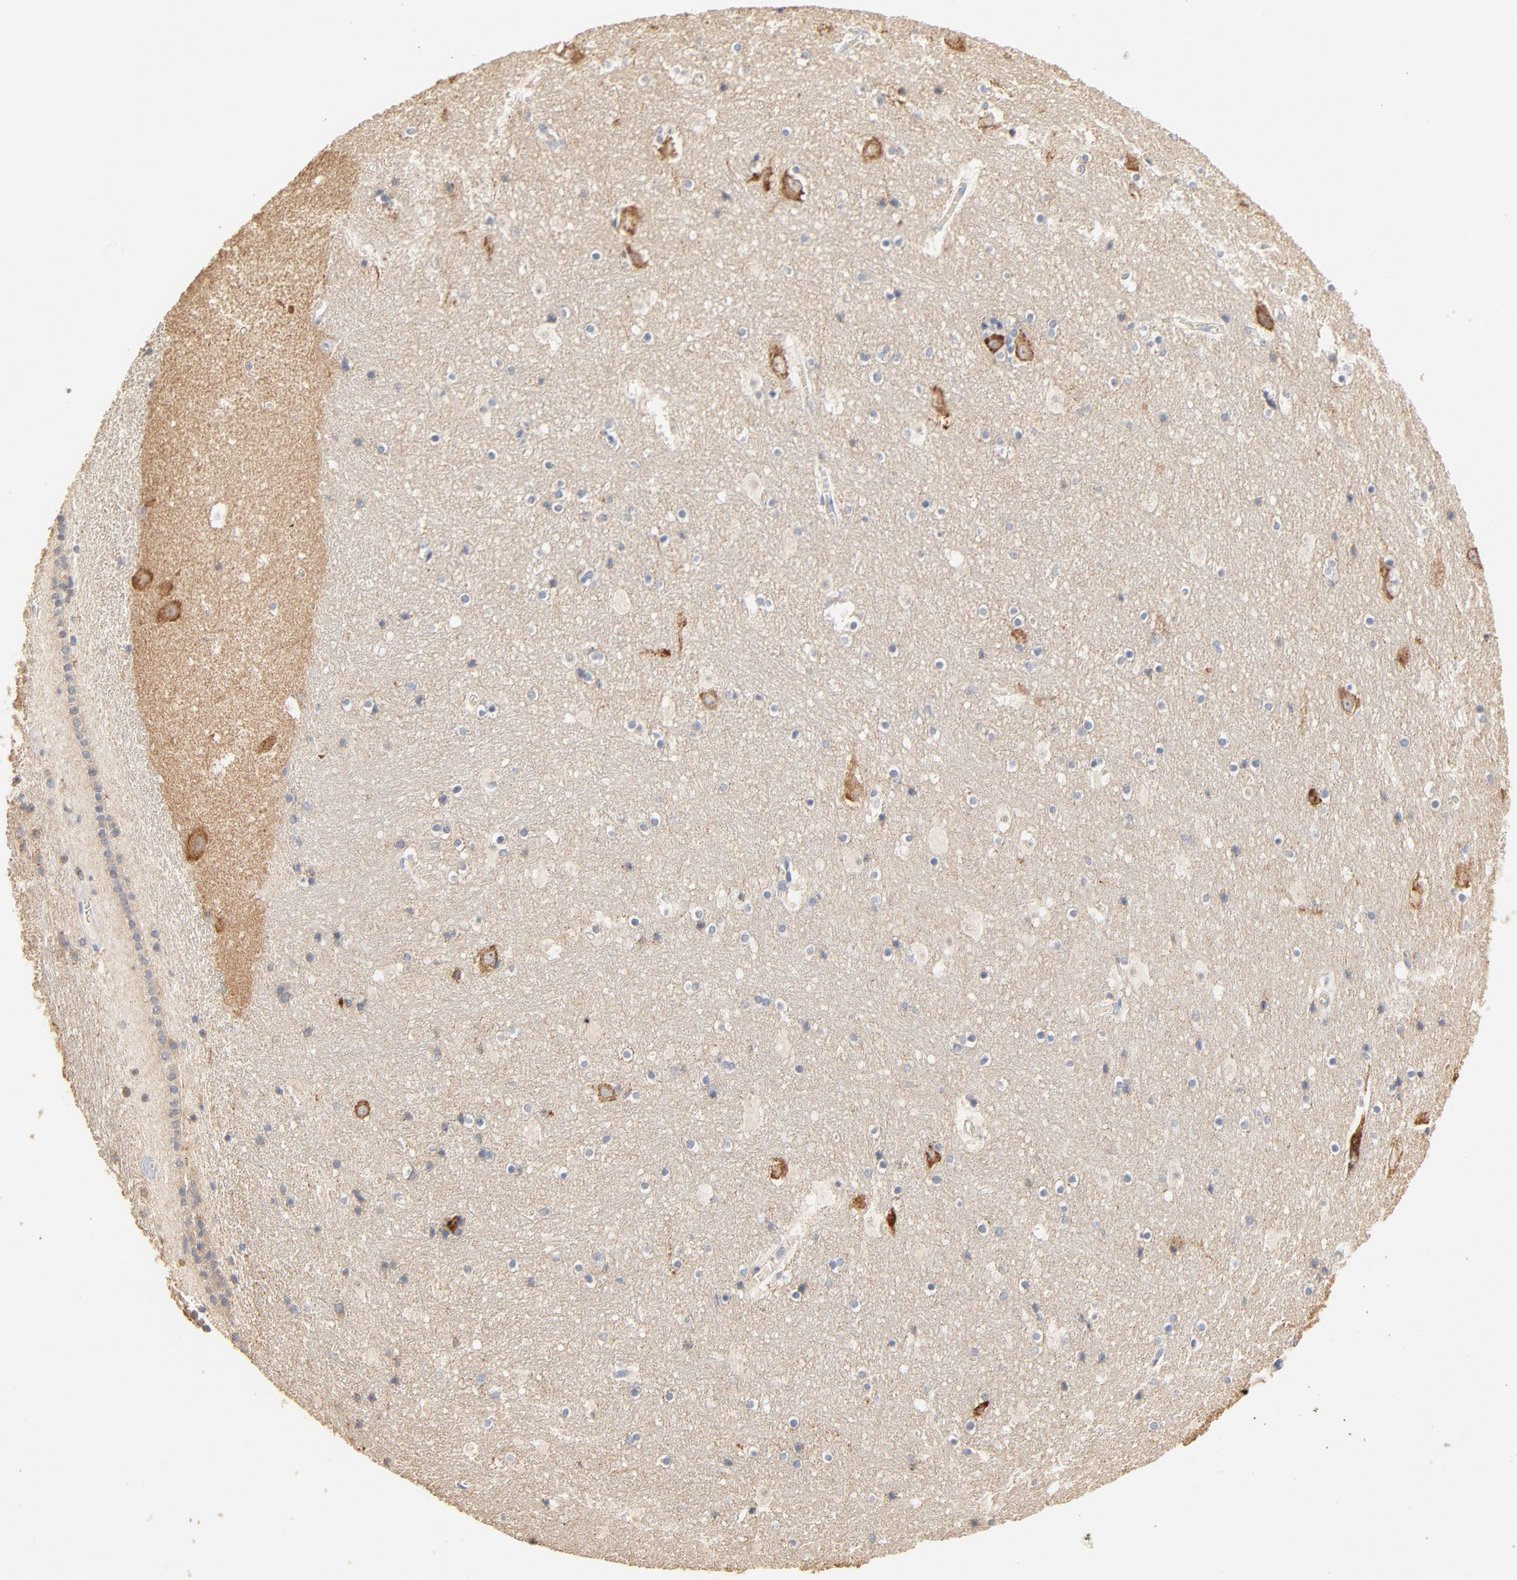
{"staining": {"intensity": "negative", "quantity": "none", "location": "none"}, "tissue": "hippocampus", "cell_type": "Glial cells", "image_type": "normal", "snomed": [{"axis": "morphology", "description": "Normal tissue, NOS"}, {"axis": "topography", "description": "Hippocampus"}], "caption": "Immunohistochemistry of normal hippocampus exhibits no expression in glial cells.", "gene": "ZDHHC8", "patient": {"sex": "male", "age": 45}}